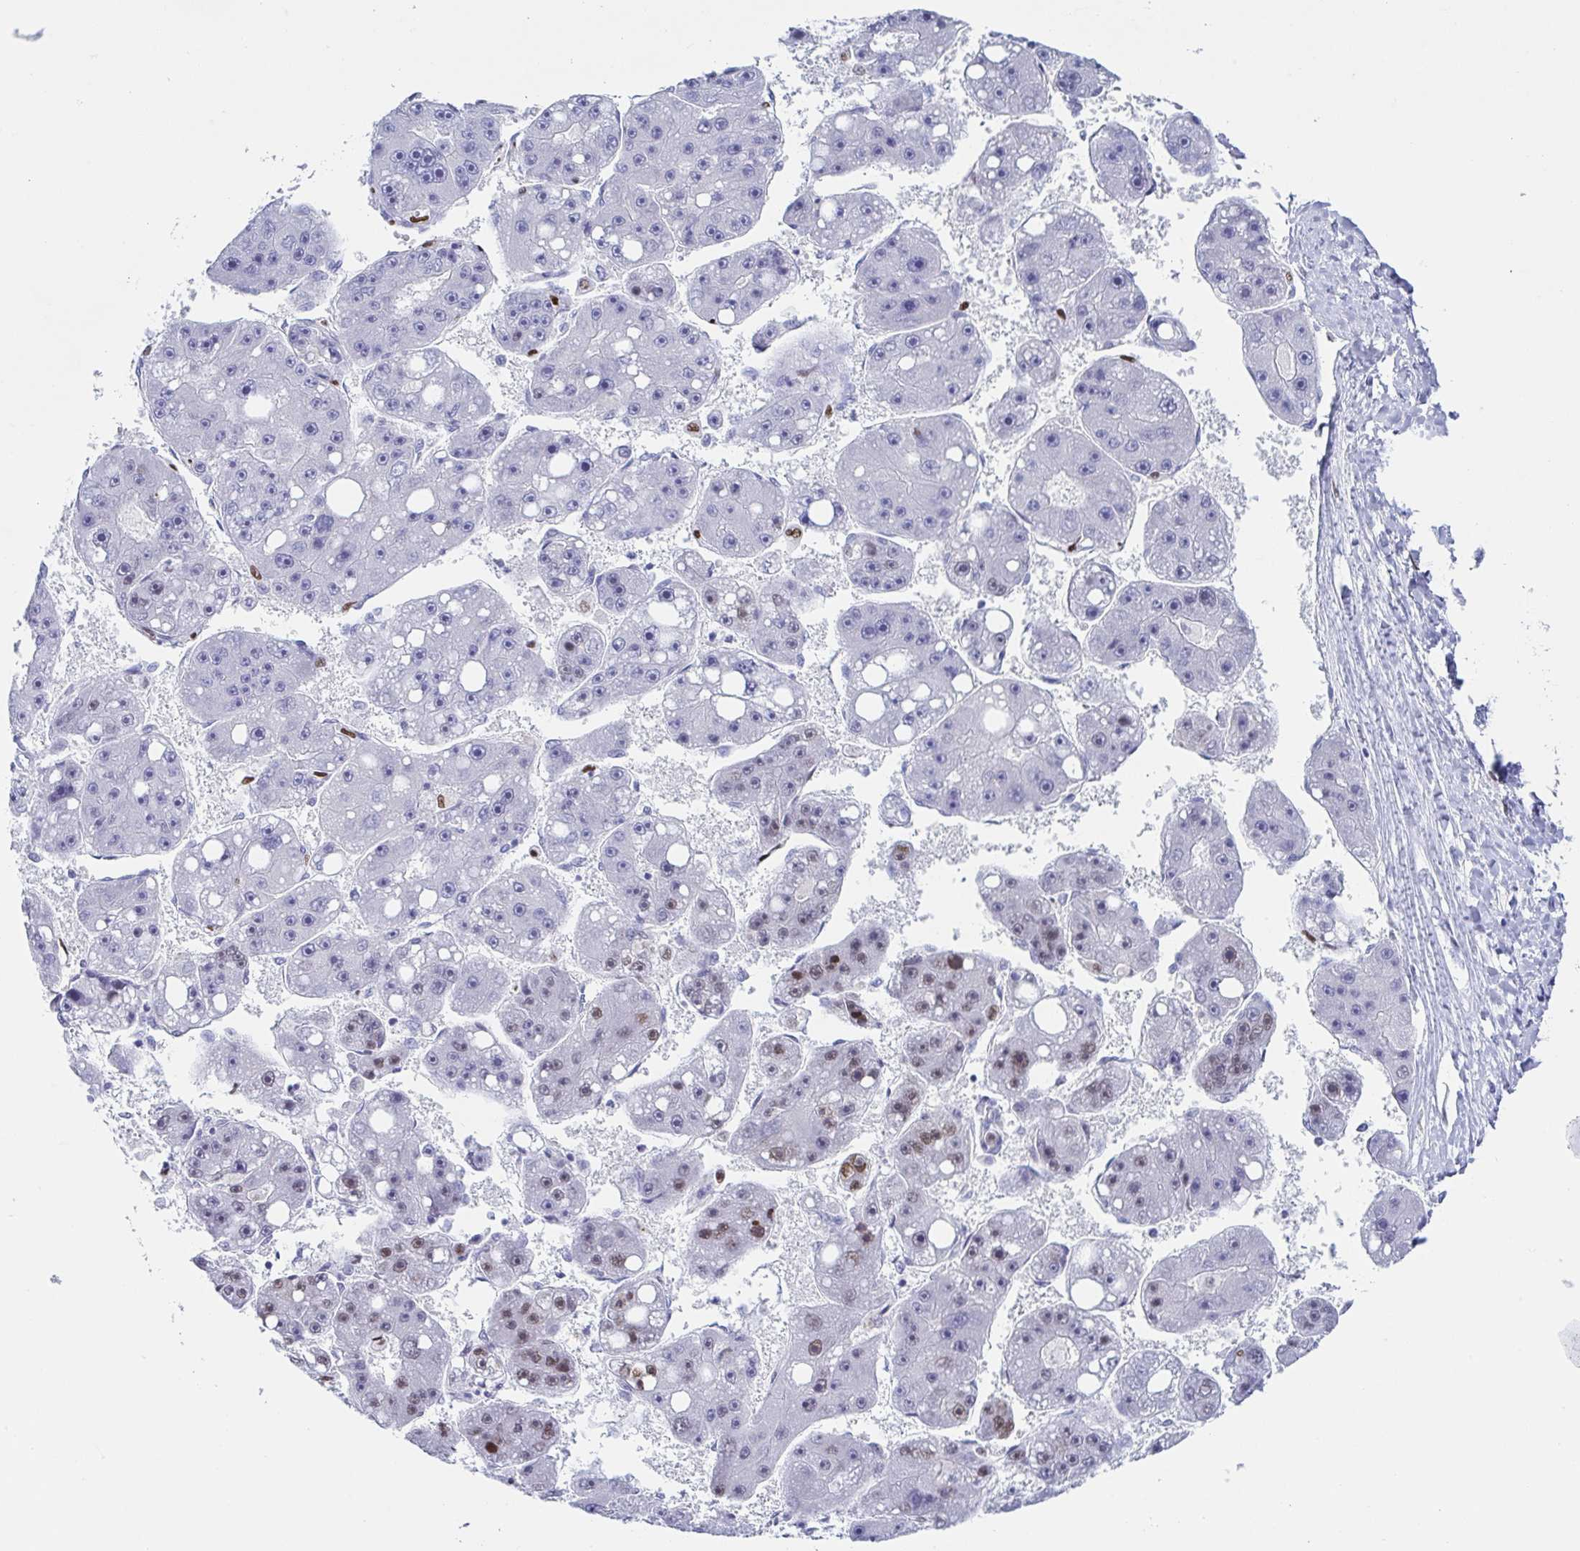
{"staining": {"intensity": "moderate", "quantity": "<25%", "location": "nuclear"}, "tissue": "liver cancer", "cell_type": "Tumor cells", "image_type": "cancer", "snomed": [{"axis": "morphology", "description": "Carcinoma, Hepatocellular, NOS"}, {"axis": "topography", "description": "Liver"}], "caption": "This micrograph reveals immunohistochemistry staining of human liver cancer (hepatocellular carcinoma), with low moderate nuclear positivity in about <25% of tumor cells.", "gene": "HTR2A", "patient": {"sex": "female", "age": 61}}